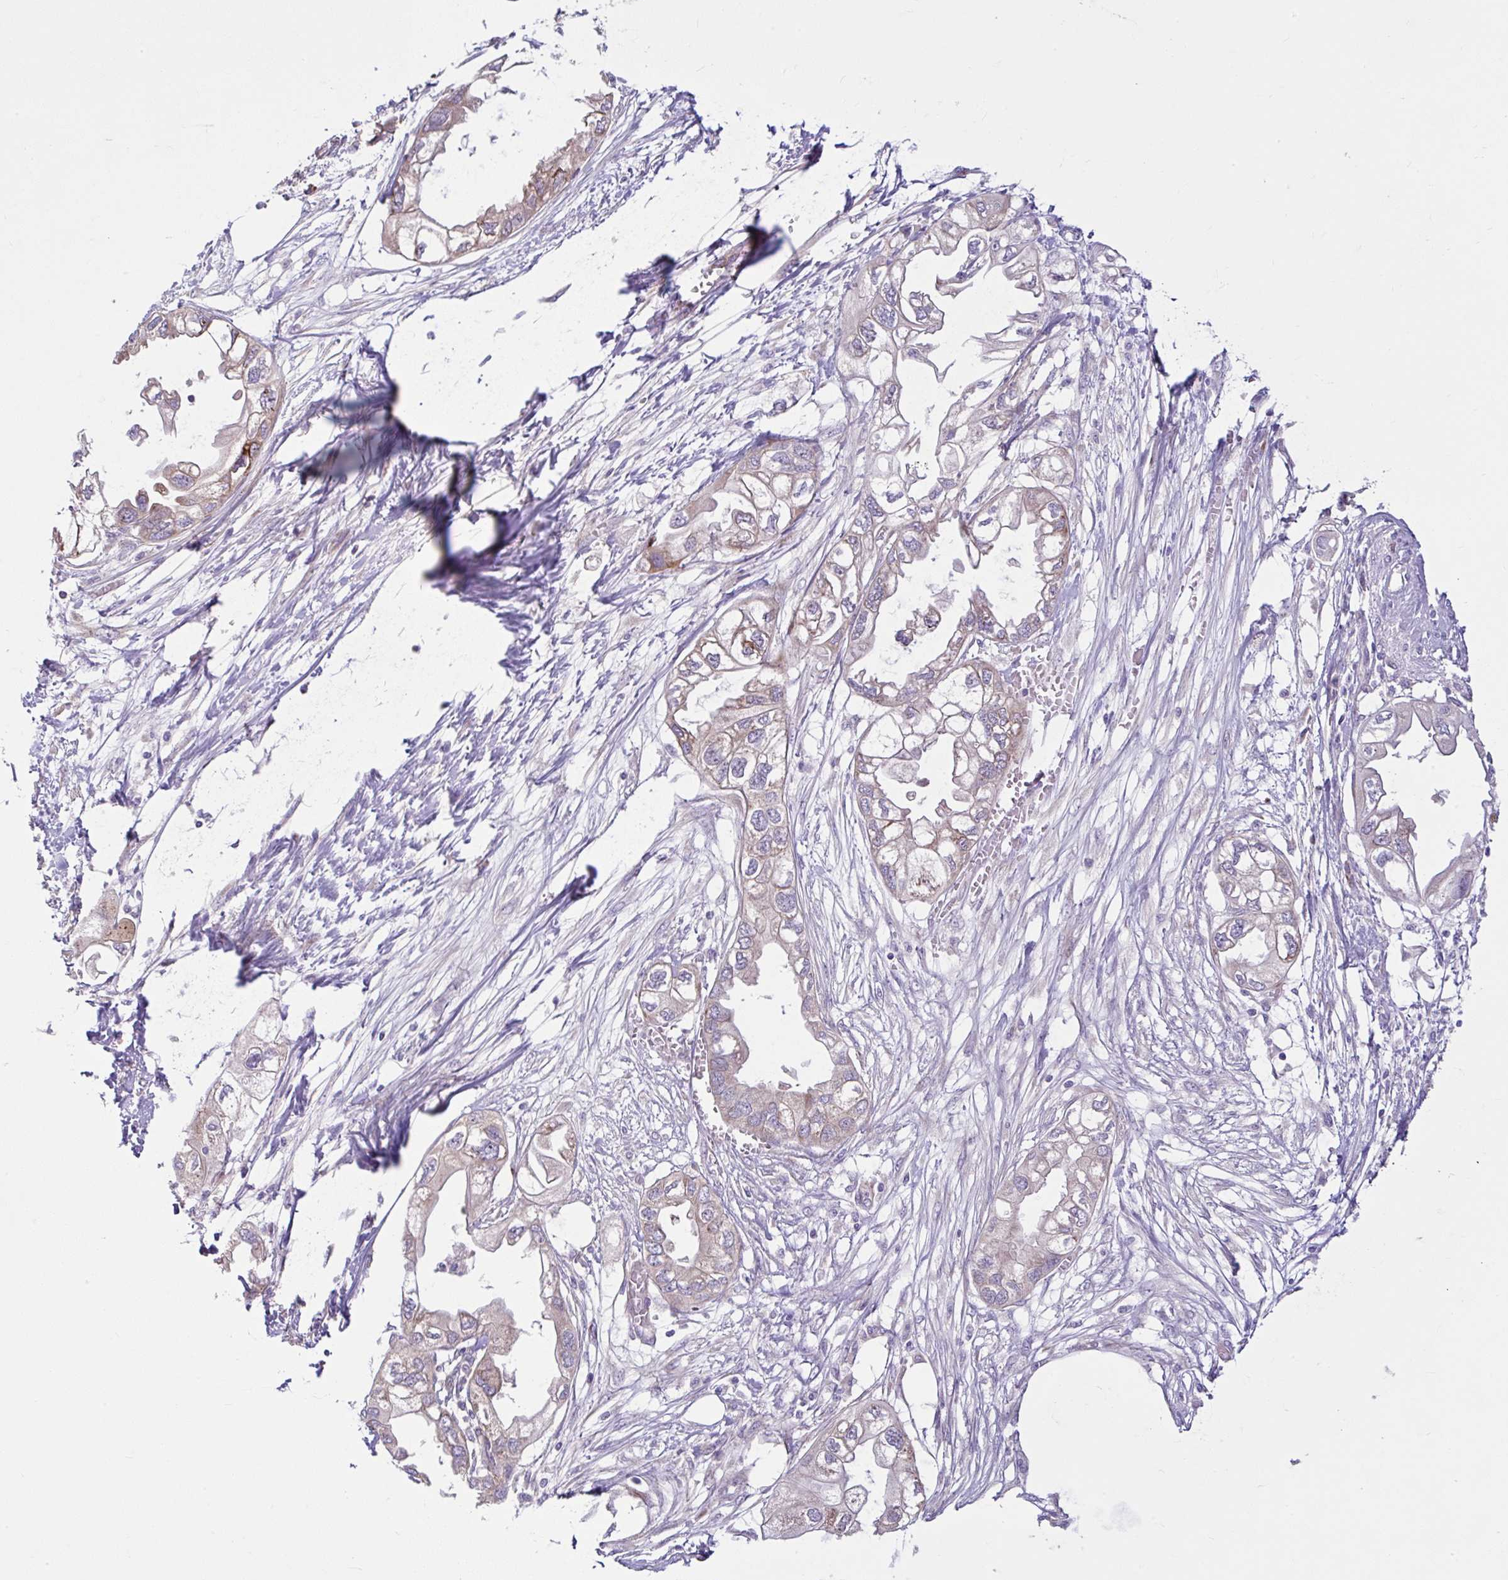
{"staining": {"intensity": "weak", "quantity": "<25%", "location": "cytoplasmic/membranous"}, "tissue": "endometrial cancer", "cell_type": "Tumor cells", "image_type": "cancer", "snomed": [{"axis": "morphology", "description": "Adenocarcinoma, NOS"}, {"axis": "morphology", "description": "Adenocarcinoma, metastatic, NOS"}, {"axis": "topography", "description": "Adipose tissue"}, {"axis": "topography", "description": "Endometrium"}], "caption": "Immunohistochemistry (IHC) of endometrial cancer (metastatic adenocarcinoma) displays no expression in tumor cells. (IHC, brightfield microscopy, high magnification).", "gene": "NTPCR", "patient": {"sex": "female", "age": 67}}